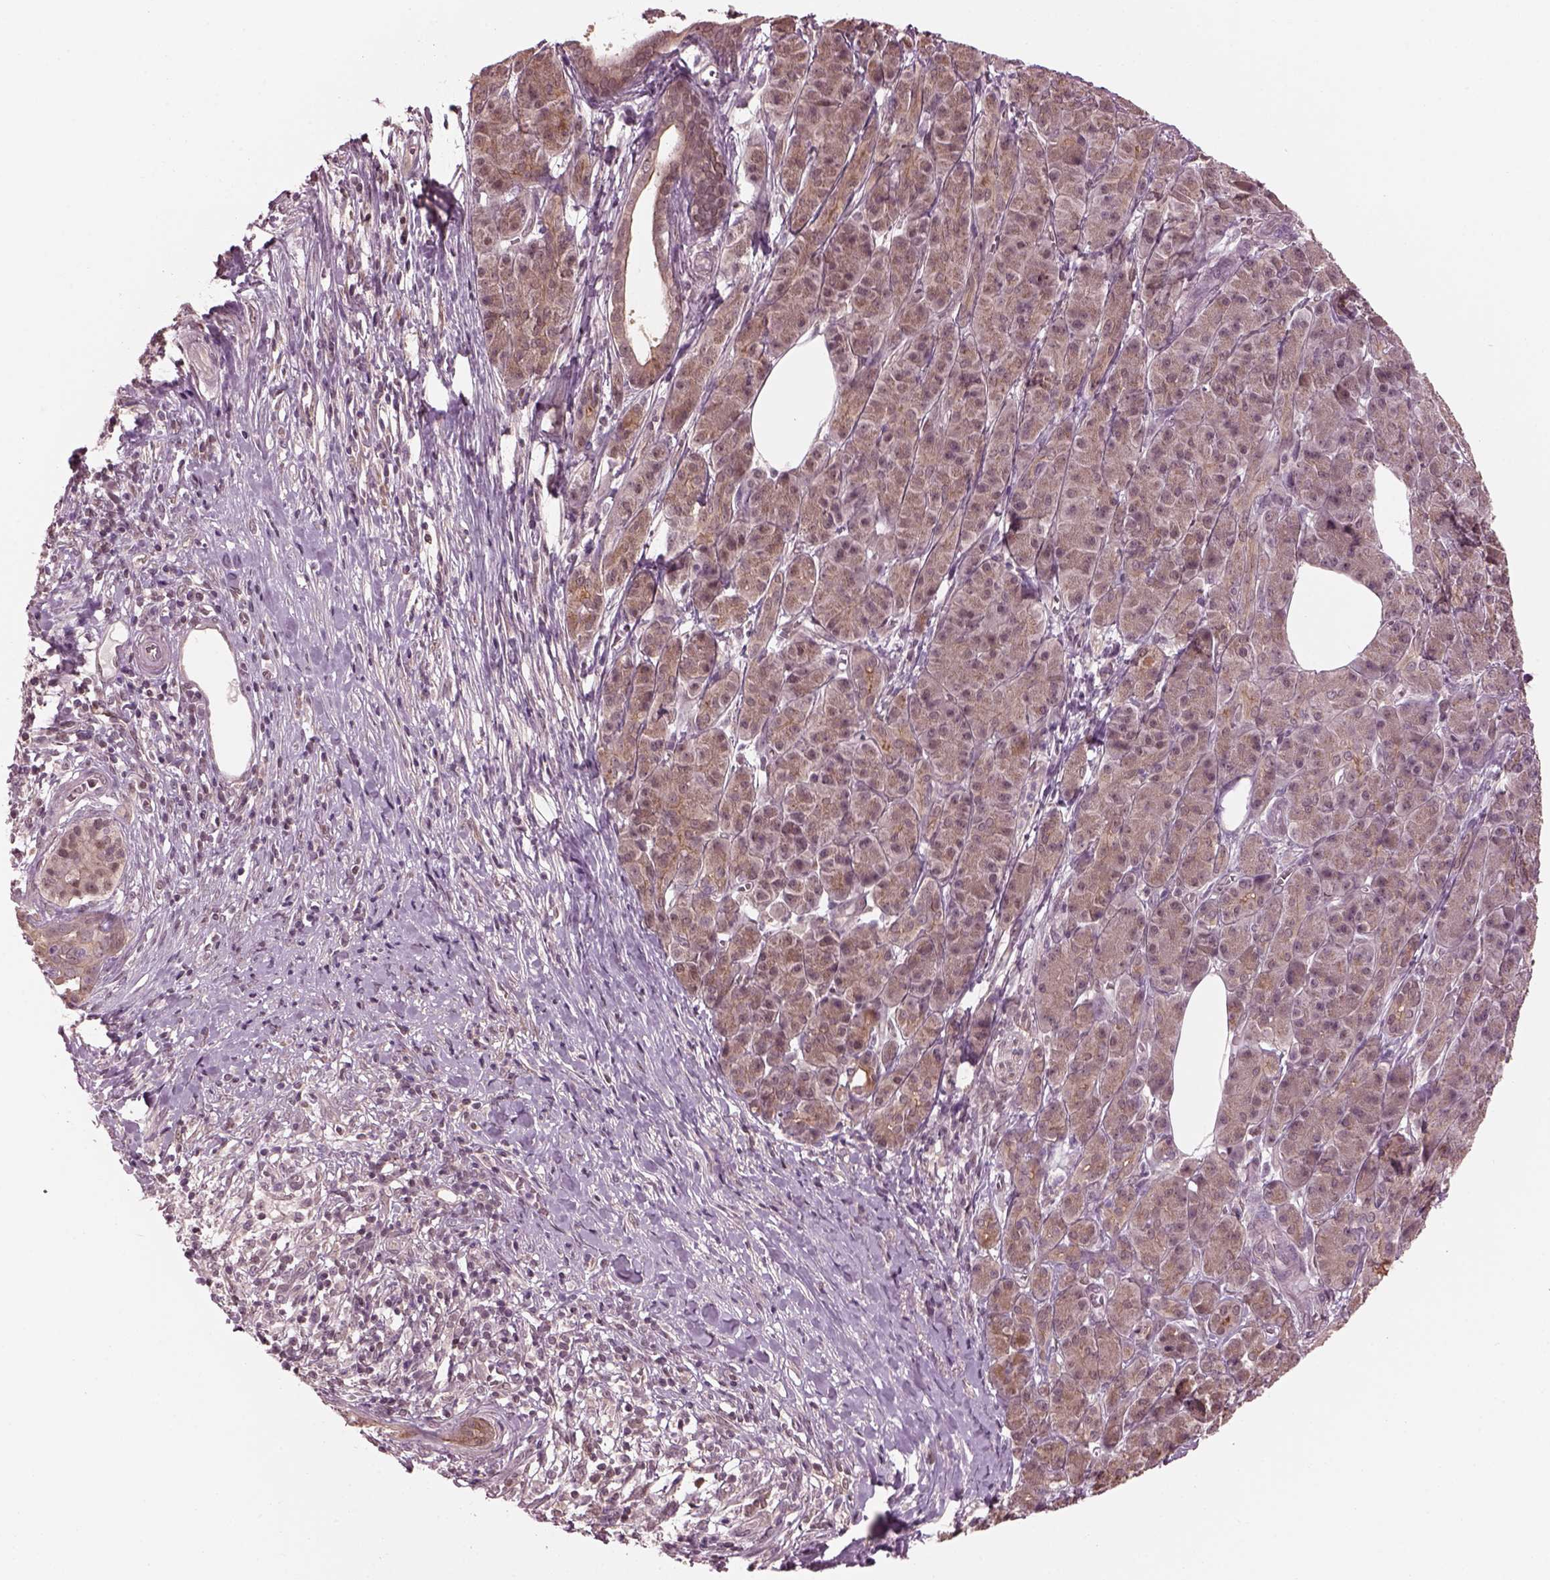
{"staining": {"intensity": "moderate", "quantity": "25%-75%", "location": "cytoplasmic/membranous"}, "tissue": "pancreatic cancer", "cell_type": "Tumor cells", "image_type": "cancer", "snomed": [{"axis": "morphology", "description": "Adenocarcinoma, NOS"}, {"axis": "topography", "description": "Pancreas"}], "caption": "This photomicrograph exhibits immunohistochemistry (IHC) staining of pancreatic adenocarcinoma, with medium moderate cytoplasmic/membranous staining in approximately 25%-75% of tumor cells.", "gene": "SRI", "patient": {"sex": "male", "age": 61}}